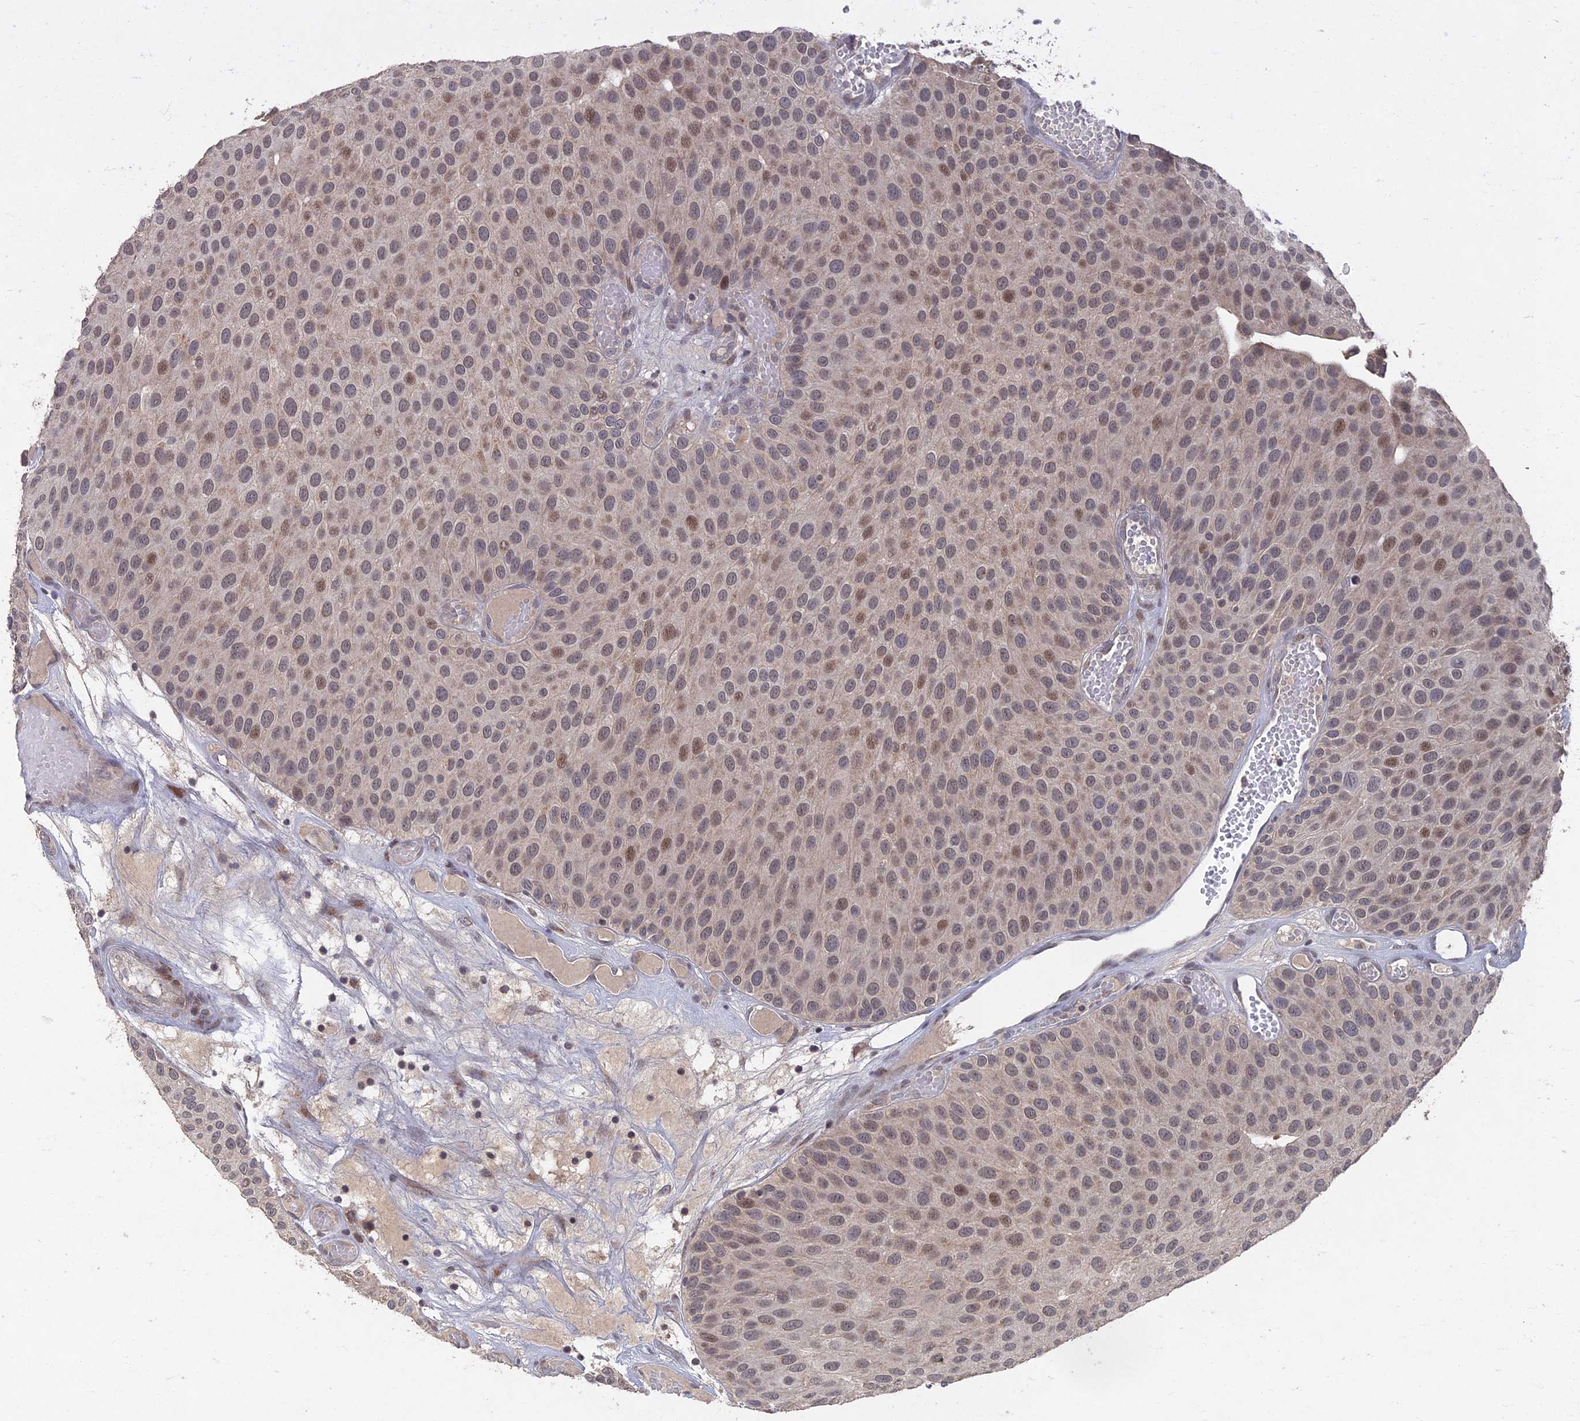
{"staining": {"intensity": "moderate", "quantity": "<25%", "location": "nuclear"}, "tissue": "urothelial cancer", "cell_type": "Tumor cells", "image_type": "cancer", "snomed": [{"axis": "morphology", "description": "Urothelial carcinoma, Low grade"}, {"axis": "topography", "description": "Urinary bladder"}], "caption": "The micrograph shows staining of urothelial cancer, revealing moderate nuclear protein expression (brown color) within tumor cells.", "gene": "GNA15", "patient": {"sex": "male", "age": 89}}